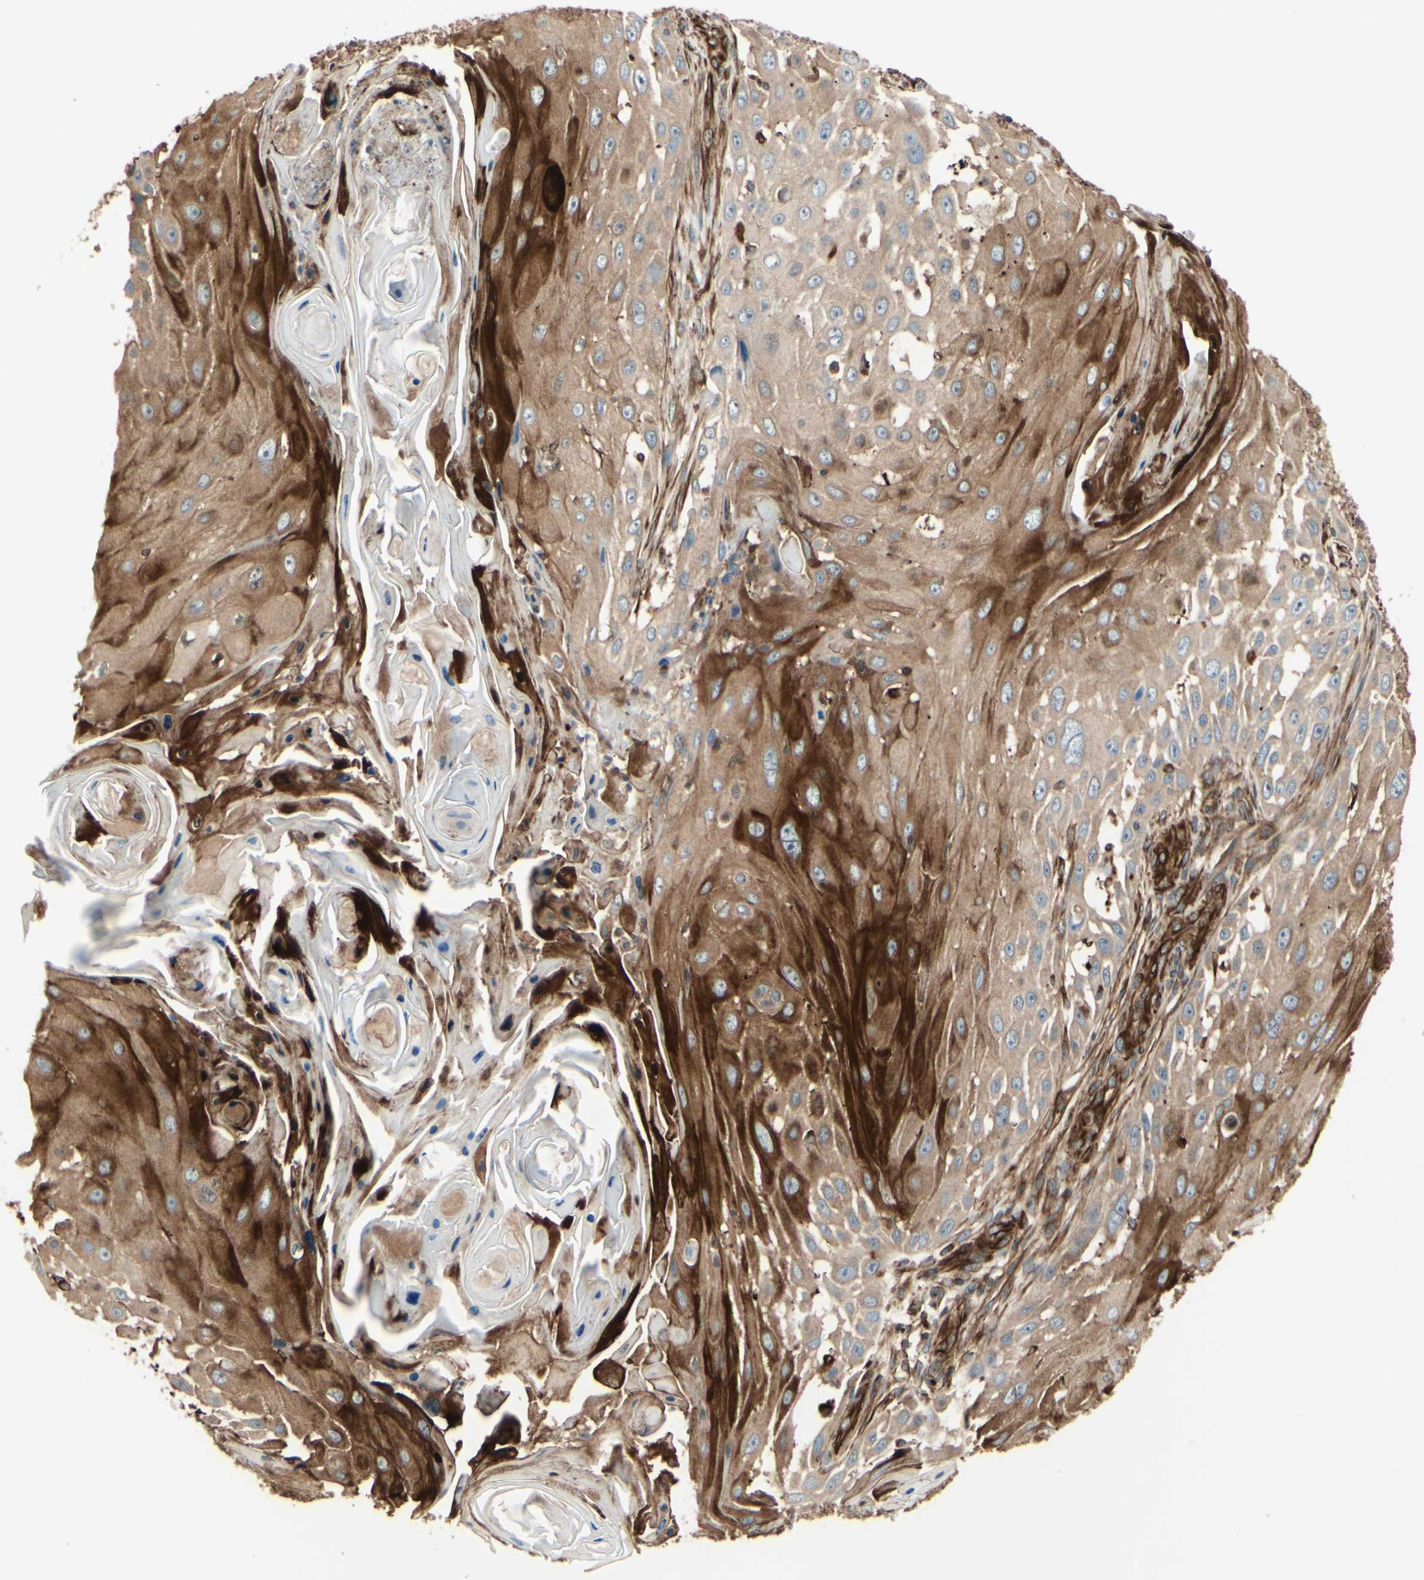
{"staining": {"intensity": "strong", "quantity": "25%-75%", "location": "cytoplasmic/membranous"}, "tissue": "skin cancer", "cell_type": "Tumor cells", "image_type": "cancer", "snomed": [{"axis": "morphology", "description": "Squamous cell carcinoma, NOS"}, {"axis": "topography", "description": "Skin"}], "caption": "Skin cancer (squamous cell carcinoma) stained for a protein (brown) shows strong cytoplasmic/membranous positive expression in approximately 25%-75% of tumor cells.", "gene": "TRAF2", "patient": {"sex": "female", "age": 44}}